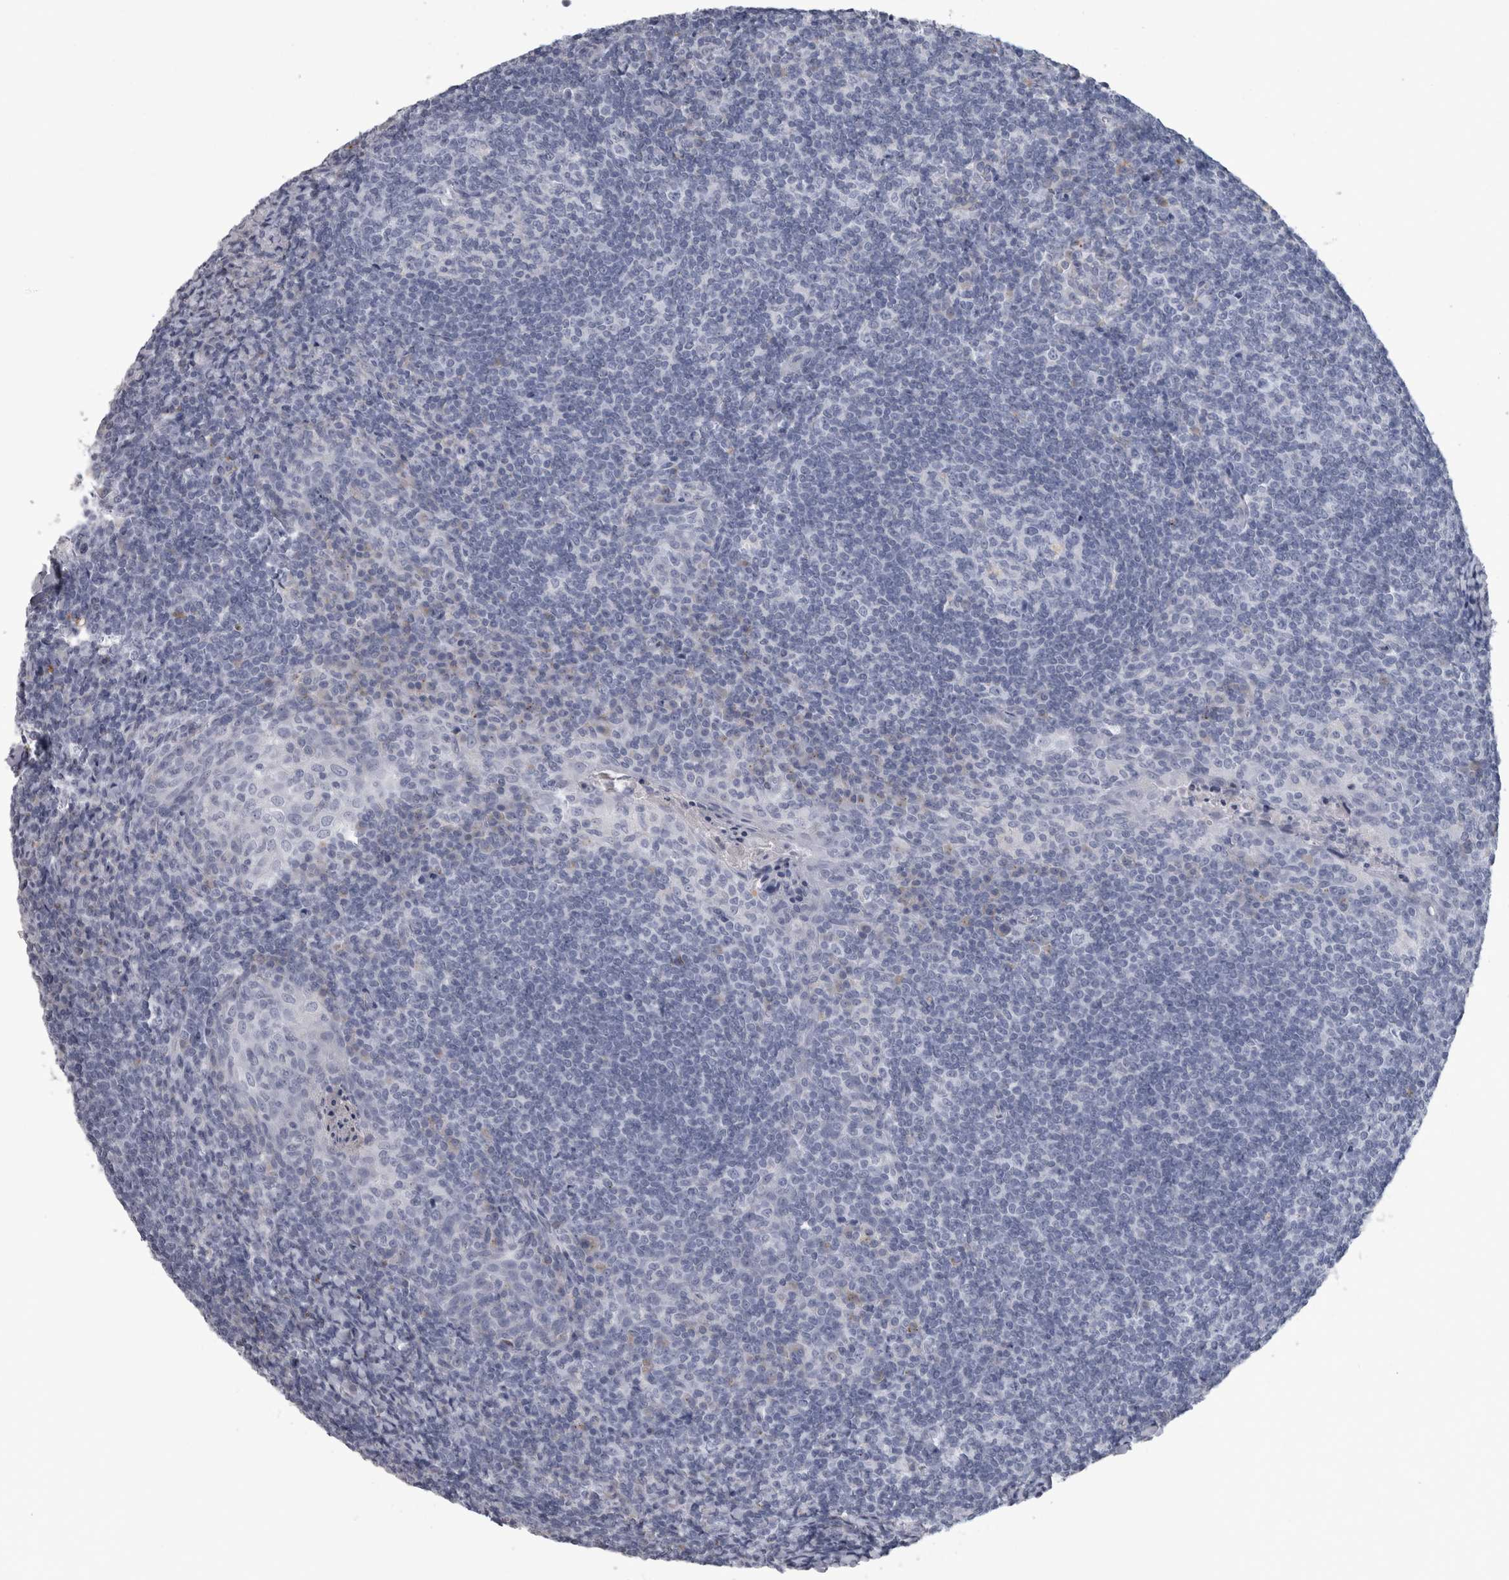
{"staining": {"intensity": "negative", "quantity": "none", "location": "none"}, "tissue": "tonsil", "cell_type": "Germinal center cells", "image_type": "normal", "snomed": [{"axis": "morphology", "description": "Normal tissue, NOS"}, {"axis": "topography", "description": "Tonsil"}], "caption": "Image shows no protein staining in germinal center cells of normal tonsil.", "gene": "DPP7", "patient": {"sex": "male", "age": 37}}